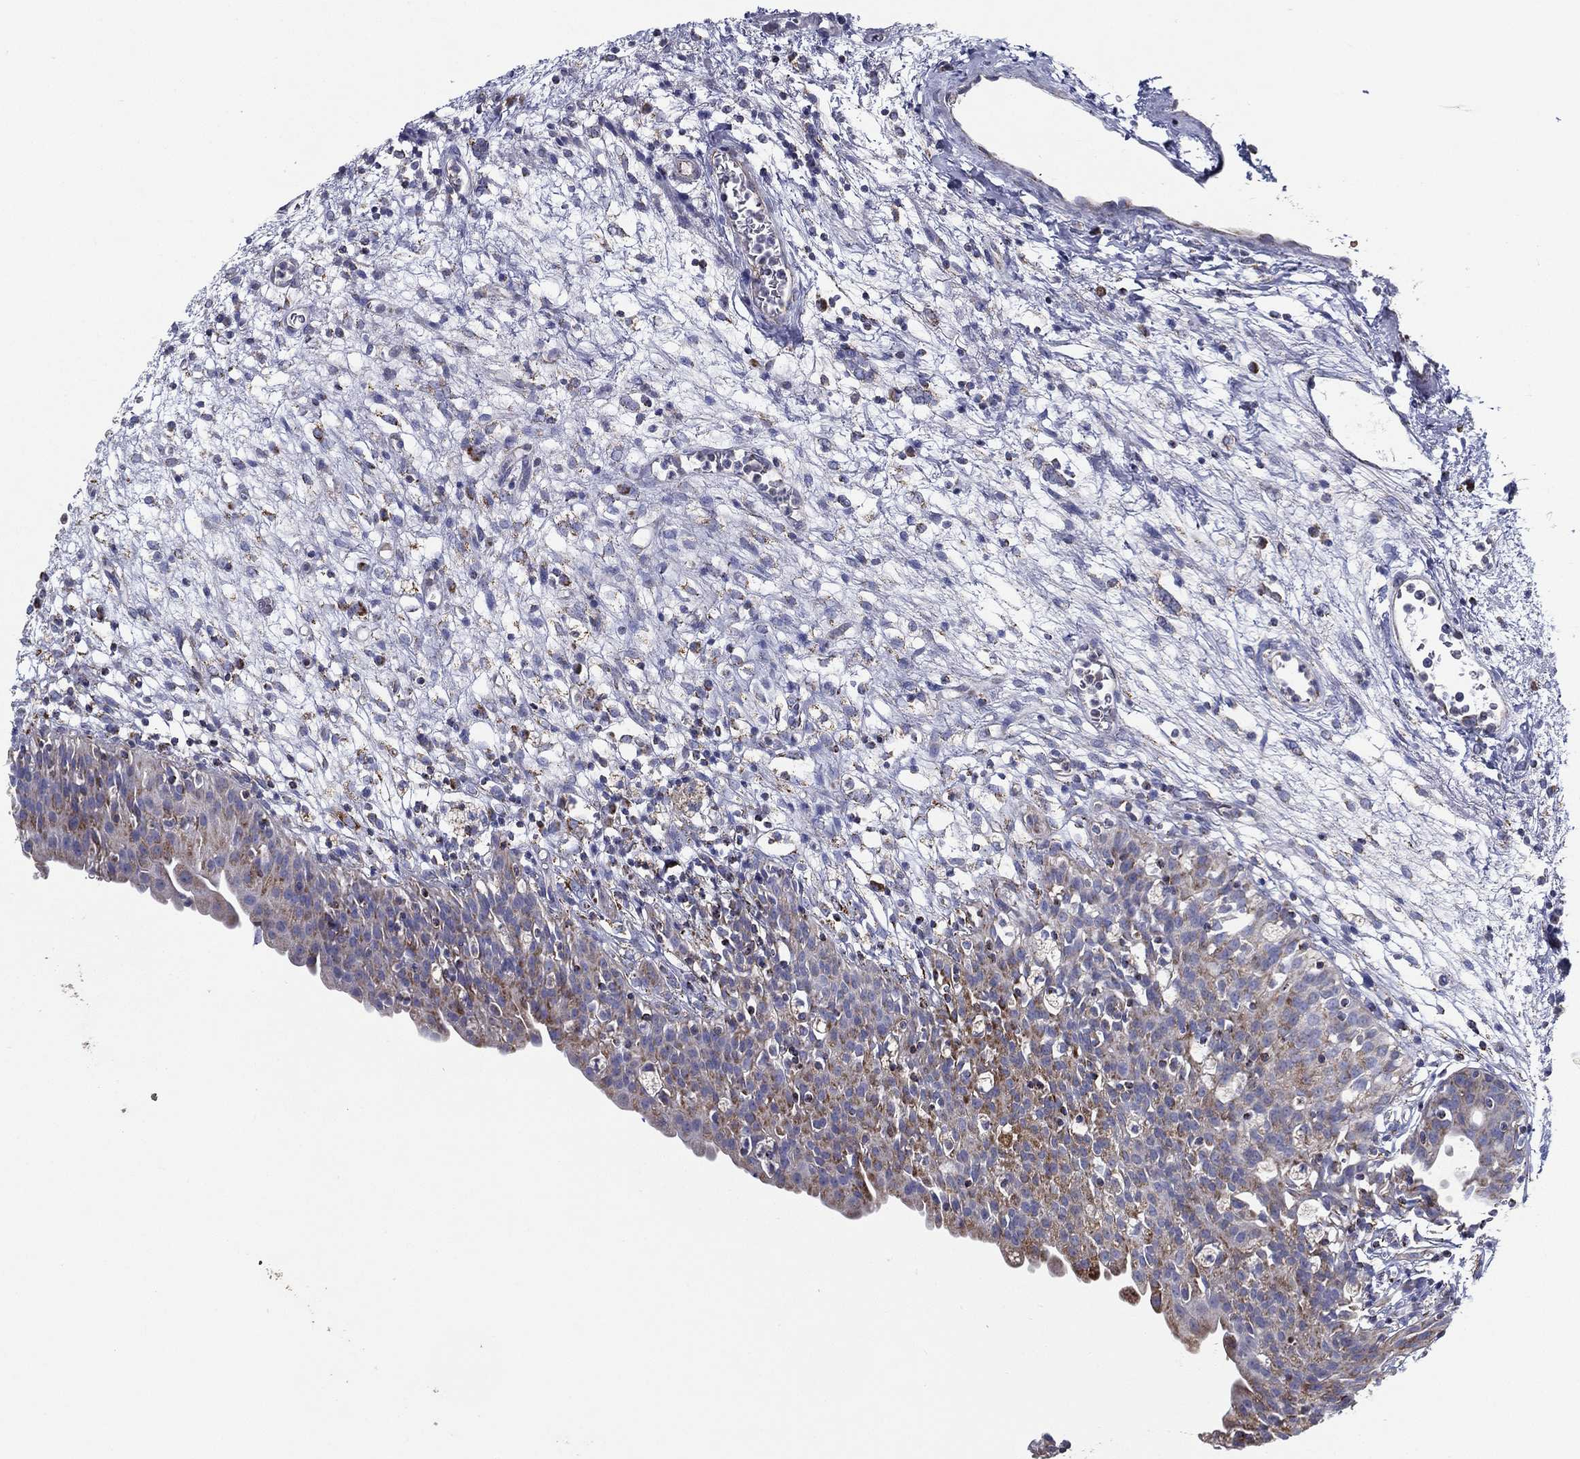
{"staining": {"intensity": "moderate", "quantity": "<25%", "location": "cytoplasmic/membranous"}, "tissue": "urinary bladder", "cell_type": "Urothelial cells", "image_type": "normal", "snomed": [{"axis": "morphology", "description": "Normal tissue, NOS"}, {"axis": "topography", "description": "Urinary bladder"}], "caption": "Immunohistochemical staining of normal human urinary bladder reveals moderate cytoplasmic/membranous protein staining in about <25% of urothelial cells. (brown staining indicates protein expression, while blue staining denotes nuclei).", "gene": "SFXN1", "patient": {"sex": "male", "age": 76}}